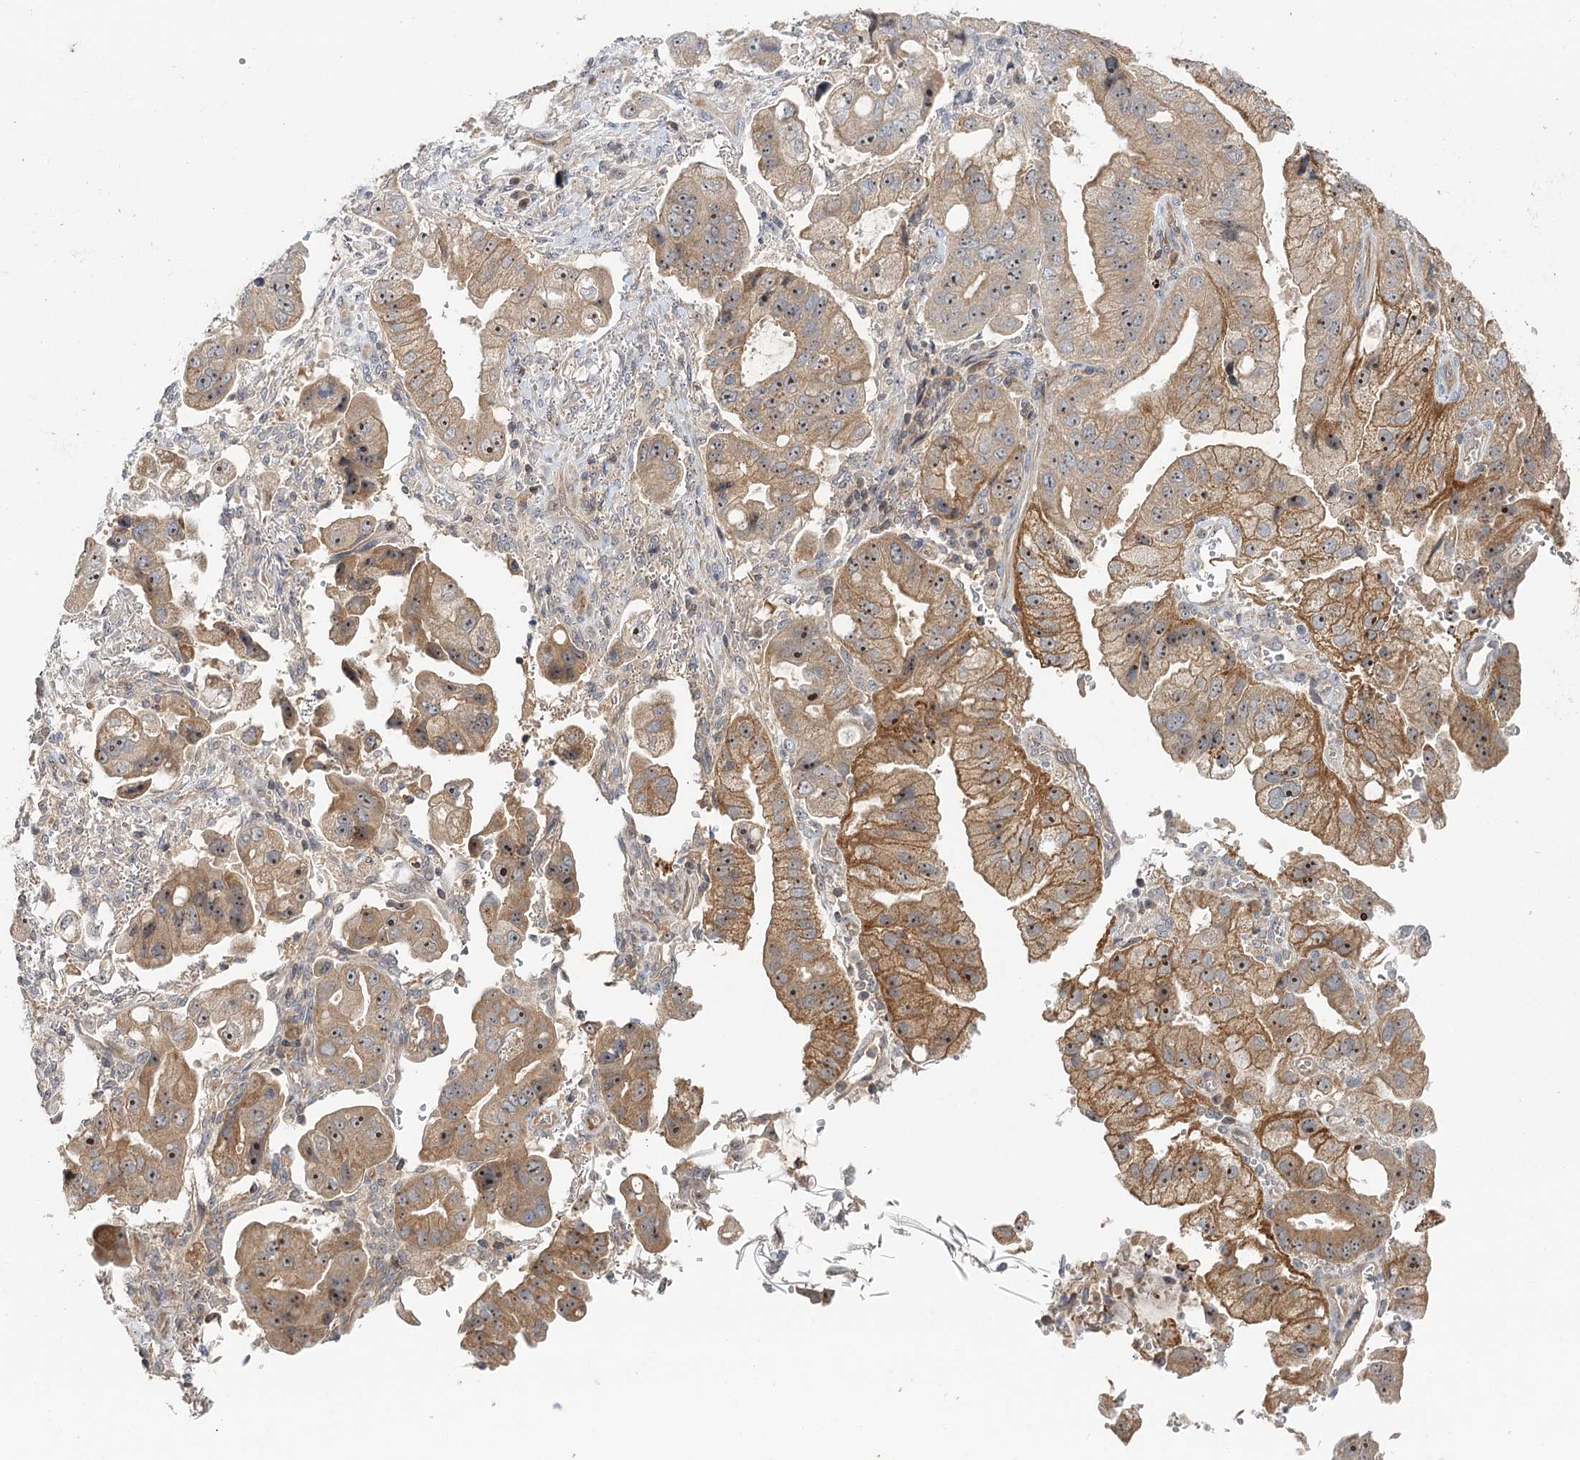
{"staining": {"intensity": "moderate", "quantity": ">75%", "location": "cytoplasmic/membranous,nuclear"}, "tissue": "stomach cancer", "cell_type": "Tumor cells", "image_type": "cancer", "snomed": [{"axis": "morphology", "description": "Adenocarcinoma, NOS"}, {"axis": "topography", "description": "Stomach"}], "caption": "Stomach cancer (adenocarcinoma) was stained to show a protein in brown. There is medium levels of moderate cytoplasmic/membranous and nuclear expression in approximately >75% of tumor cells. Ihc stains the protein in brown and the nuclei are stained blue.", "gene": "RAPGEF6", "patient": {"sex": "male", "age": 62}}